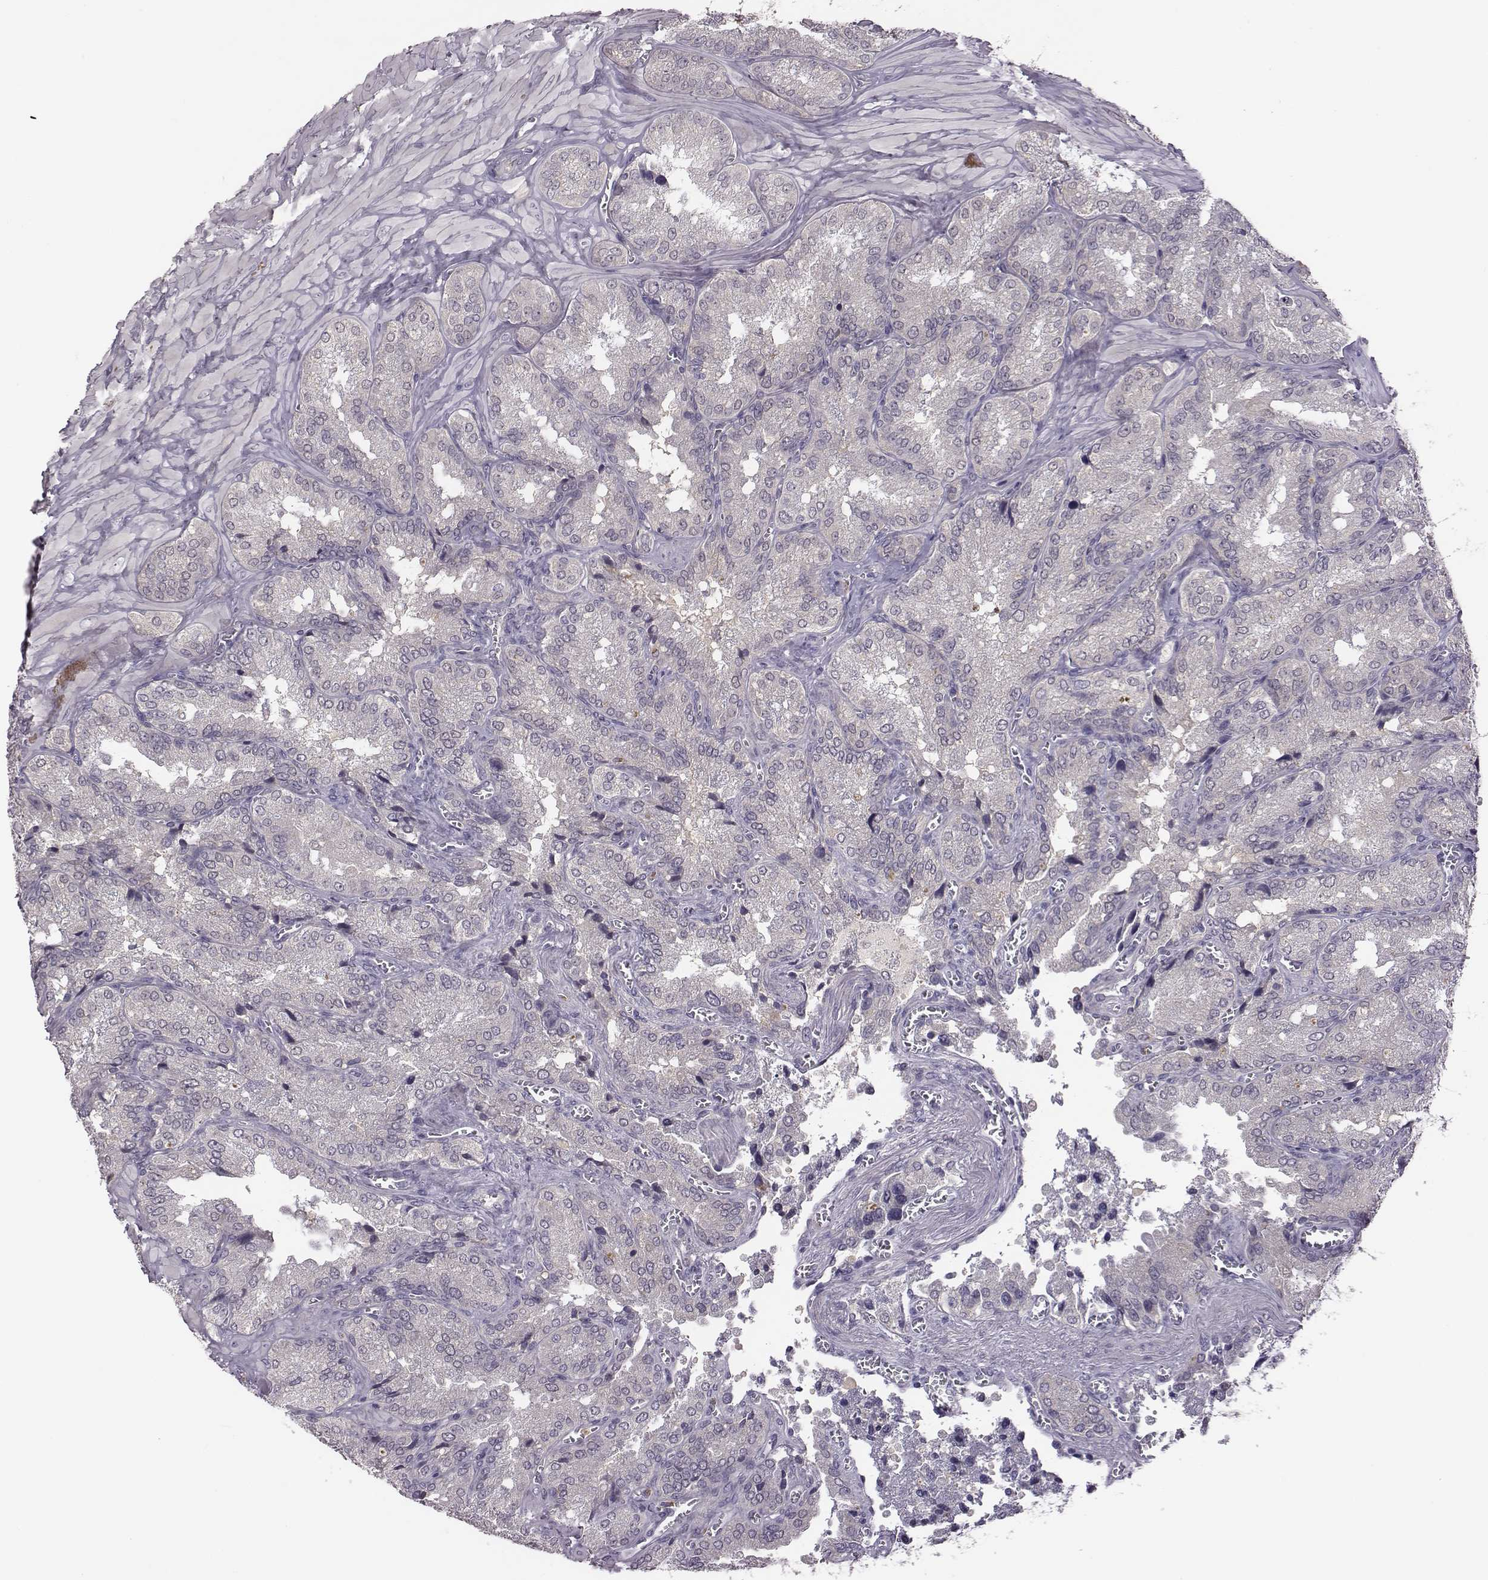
{"staining": {"intensity": "negative", "quantity": "none", "location": "none"}, "tissue": "seminal vesicle", "cell_type": "Glandular cells", "image_type": "normal", "snomed": [{"axis": "morphology", "description": "Normal tissue, NOS"}, {"axis": "topography", "description": "Seminal veicle"}], "caption": "This is an immunohistochemistry image of normal human seminal vesicle. There is no positivity in glandular cells.", "gene": "KMO", "patient": {"sex": "male", "age": 37}}